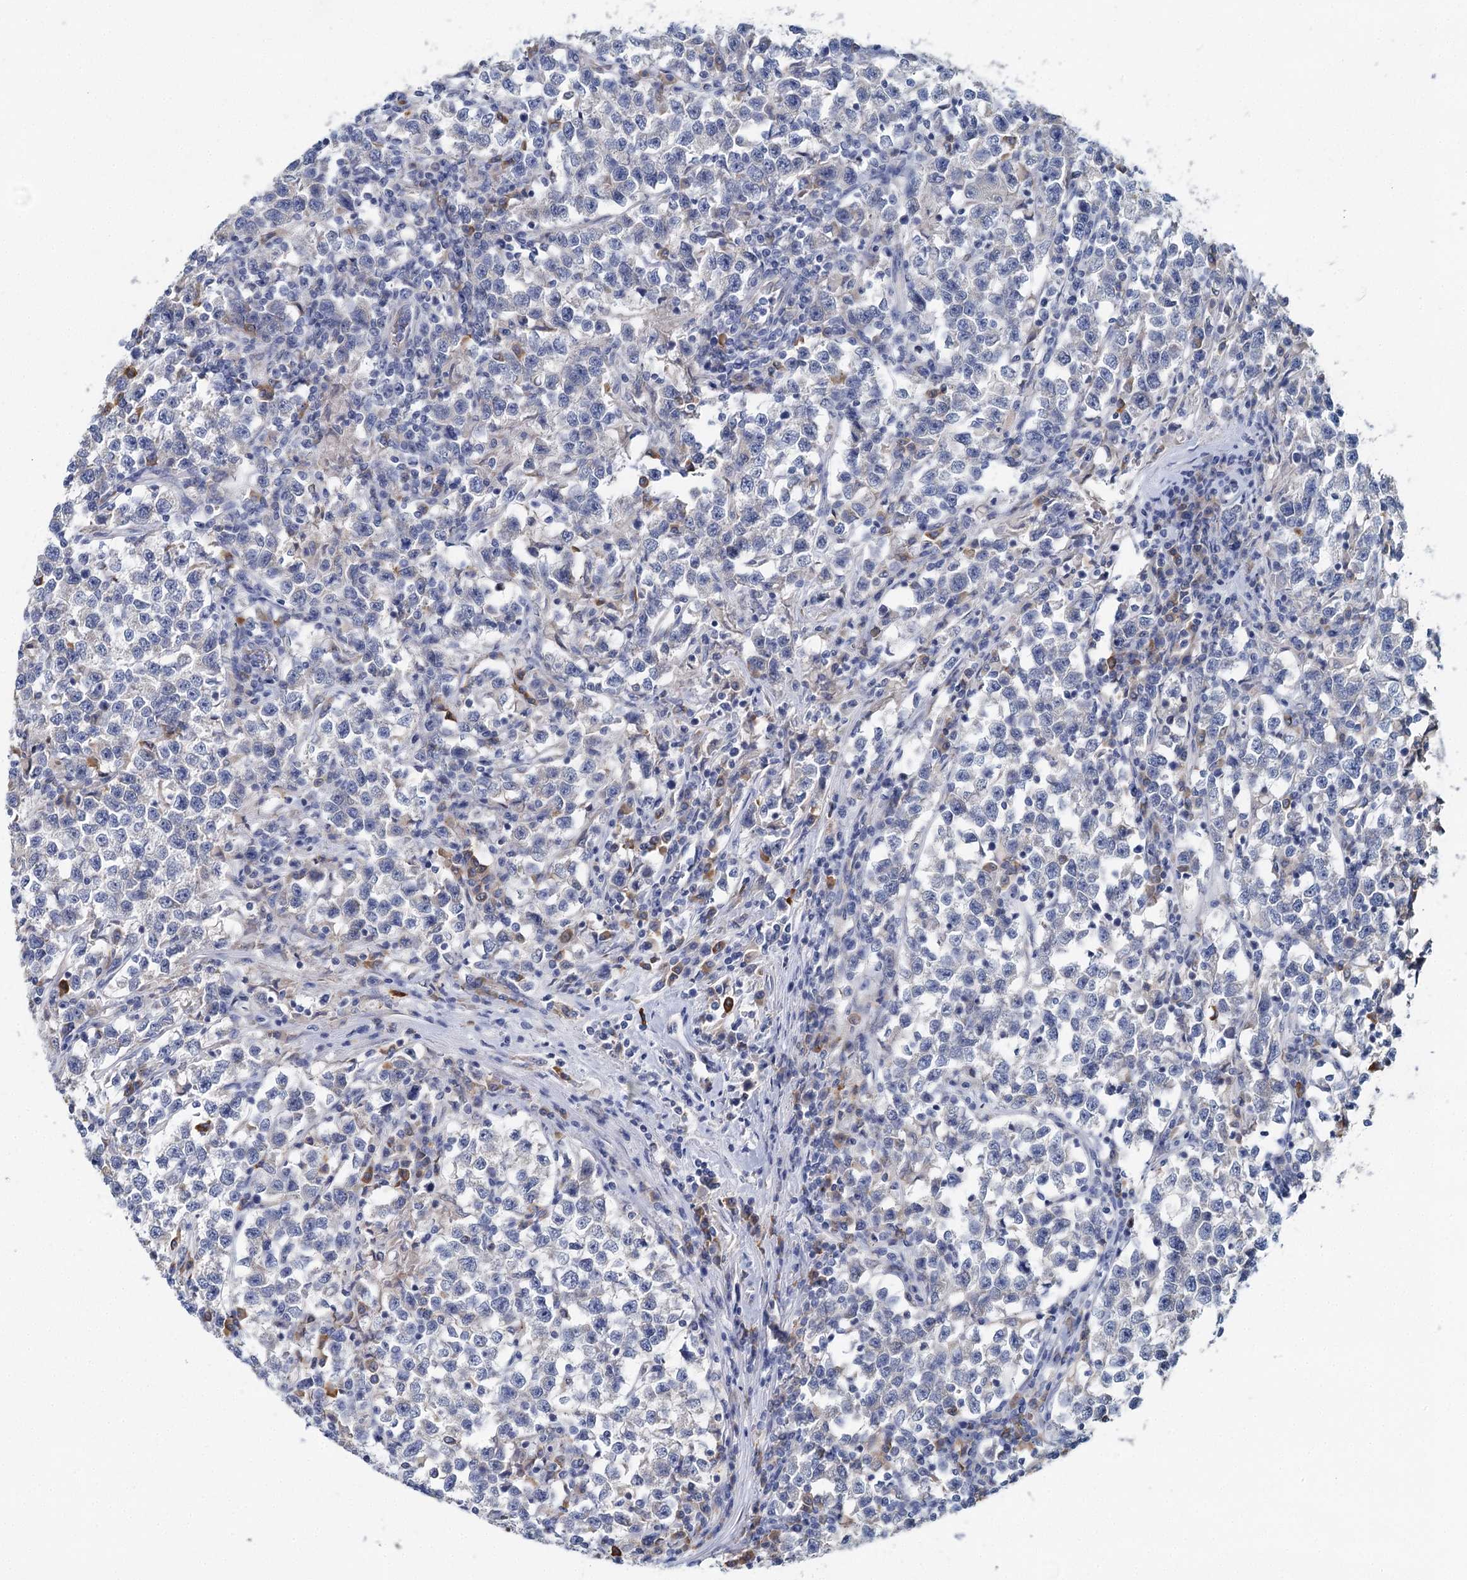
{"staining": {"intensity": "negative", "quantity": "none", "location": "none"}, "tissue": "testis cancer", "cell_type": "Tumor cells", "image_type": "cancer", "snomed": [{"axis": "morphology", "description": "Normal tissue, NOS"}, {"axis": "morphology", "description": "Seminoma, NOS"}, {"axis": "topography", "description": "Testis"}], "caption": "High power microscopy image of an immunohistochemistry image of testis seminoma, revealing no significant staining in tumor cells.", "gene": "ANKRD16", "patient": {"sex": "male", "age": 43}}